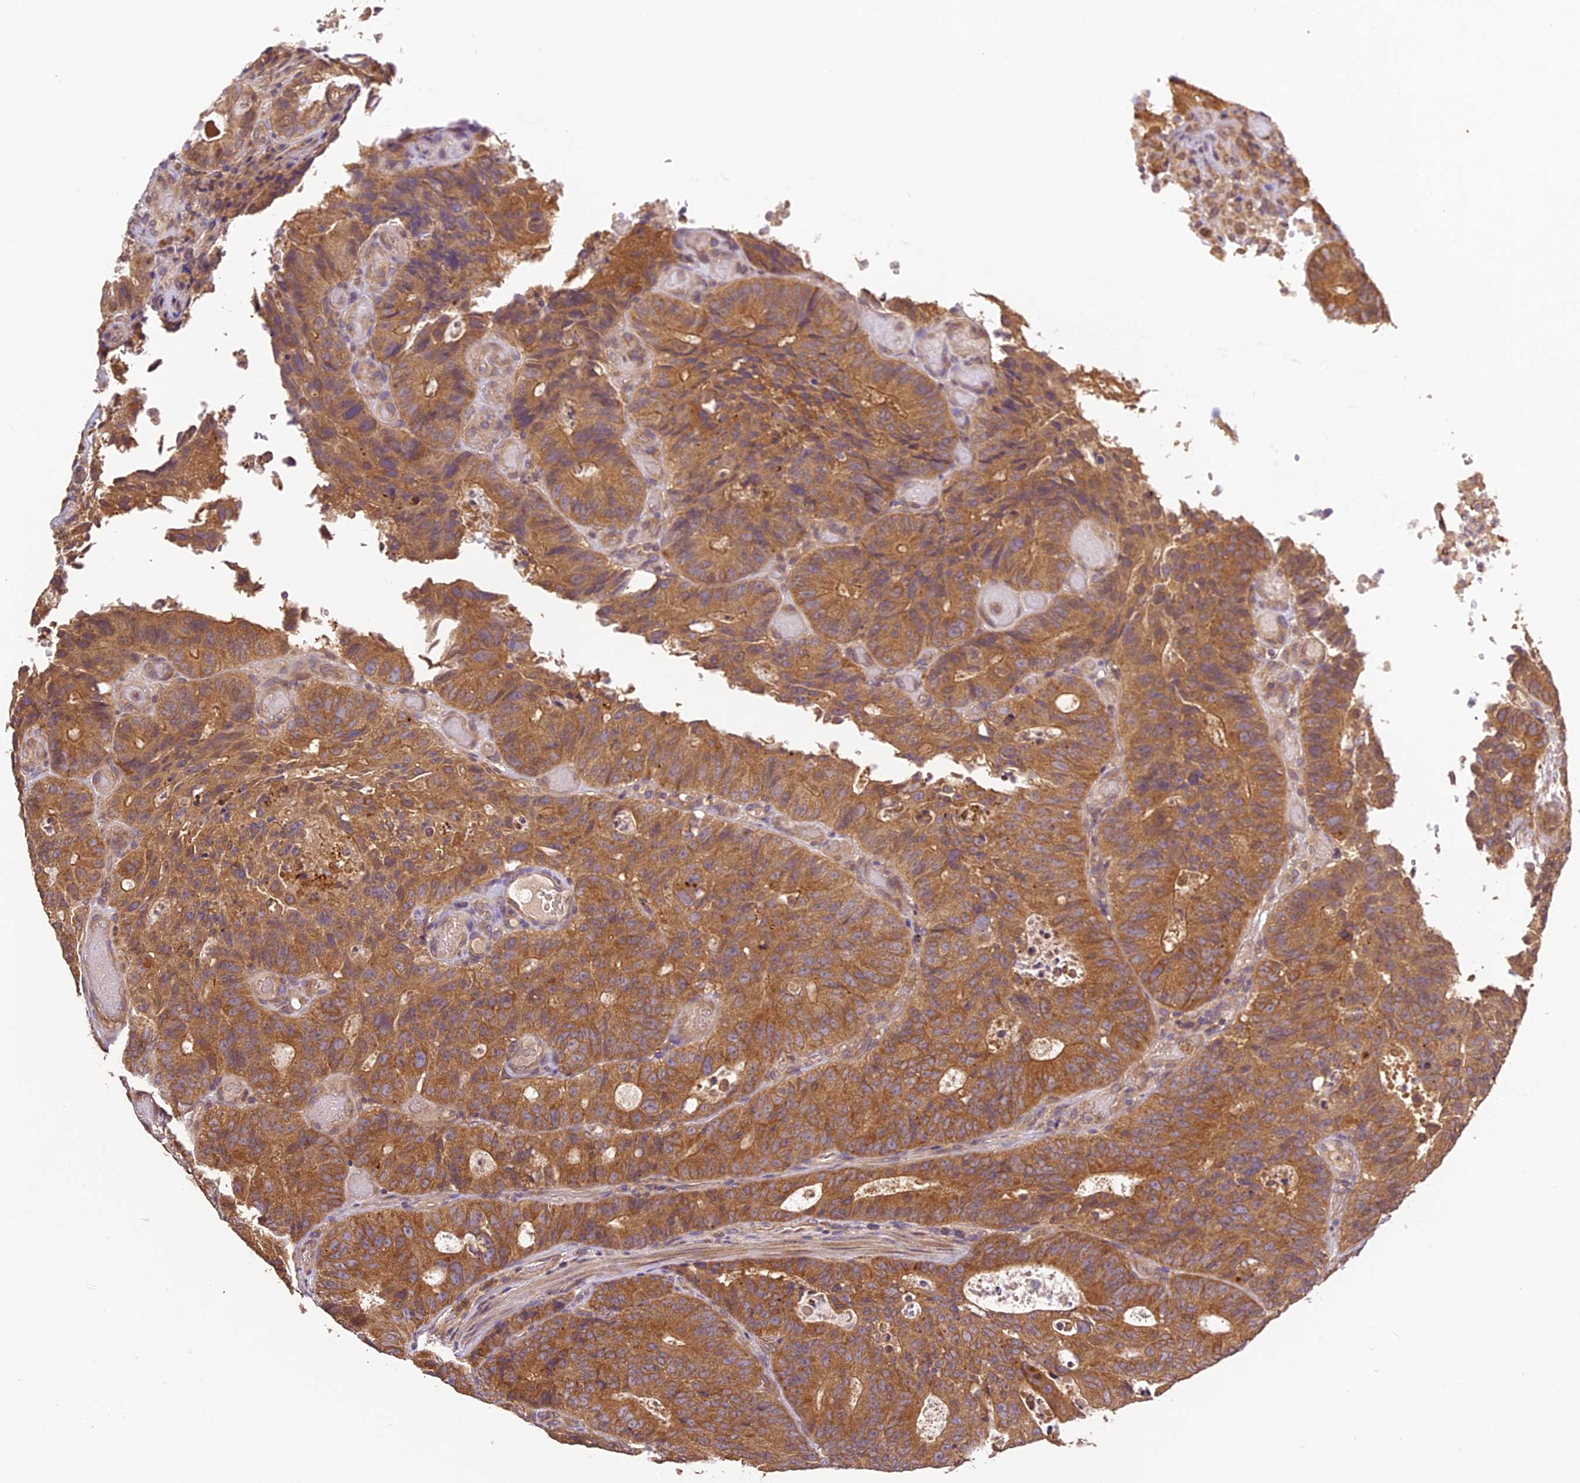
{"staining": {"intensity": "moderate", "quantity": ">75%", "location": "cytoplasmic/membranous"}, "tissue": "colorectal cancer", "cell_type": "Tumor cells", "image_type": "cancer", "snomed": [{"axis": "morphology", "description": "Adenocarcinoma, NOS"}, {"axis": "topography", "description": "Colon"}], "caption": "Colorectal cancer (adenocarcinoma) tissue reveals moderate cytoplasmic/membranous expression in approximately >75% of tumor cells, visualized by immunohistochemistry.", "gene": "BRAP", "patient": {"sex": "male", "age": 87}}